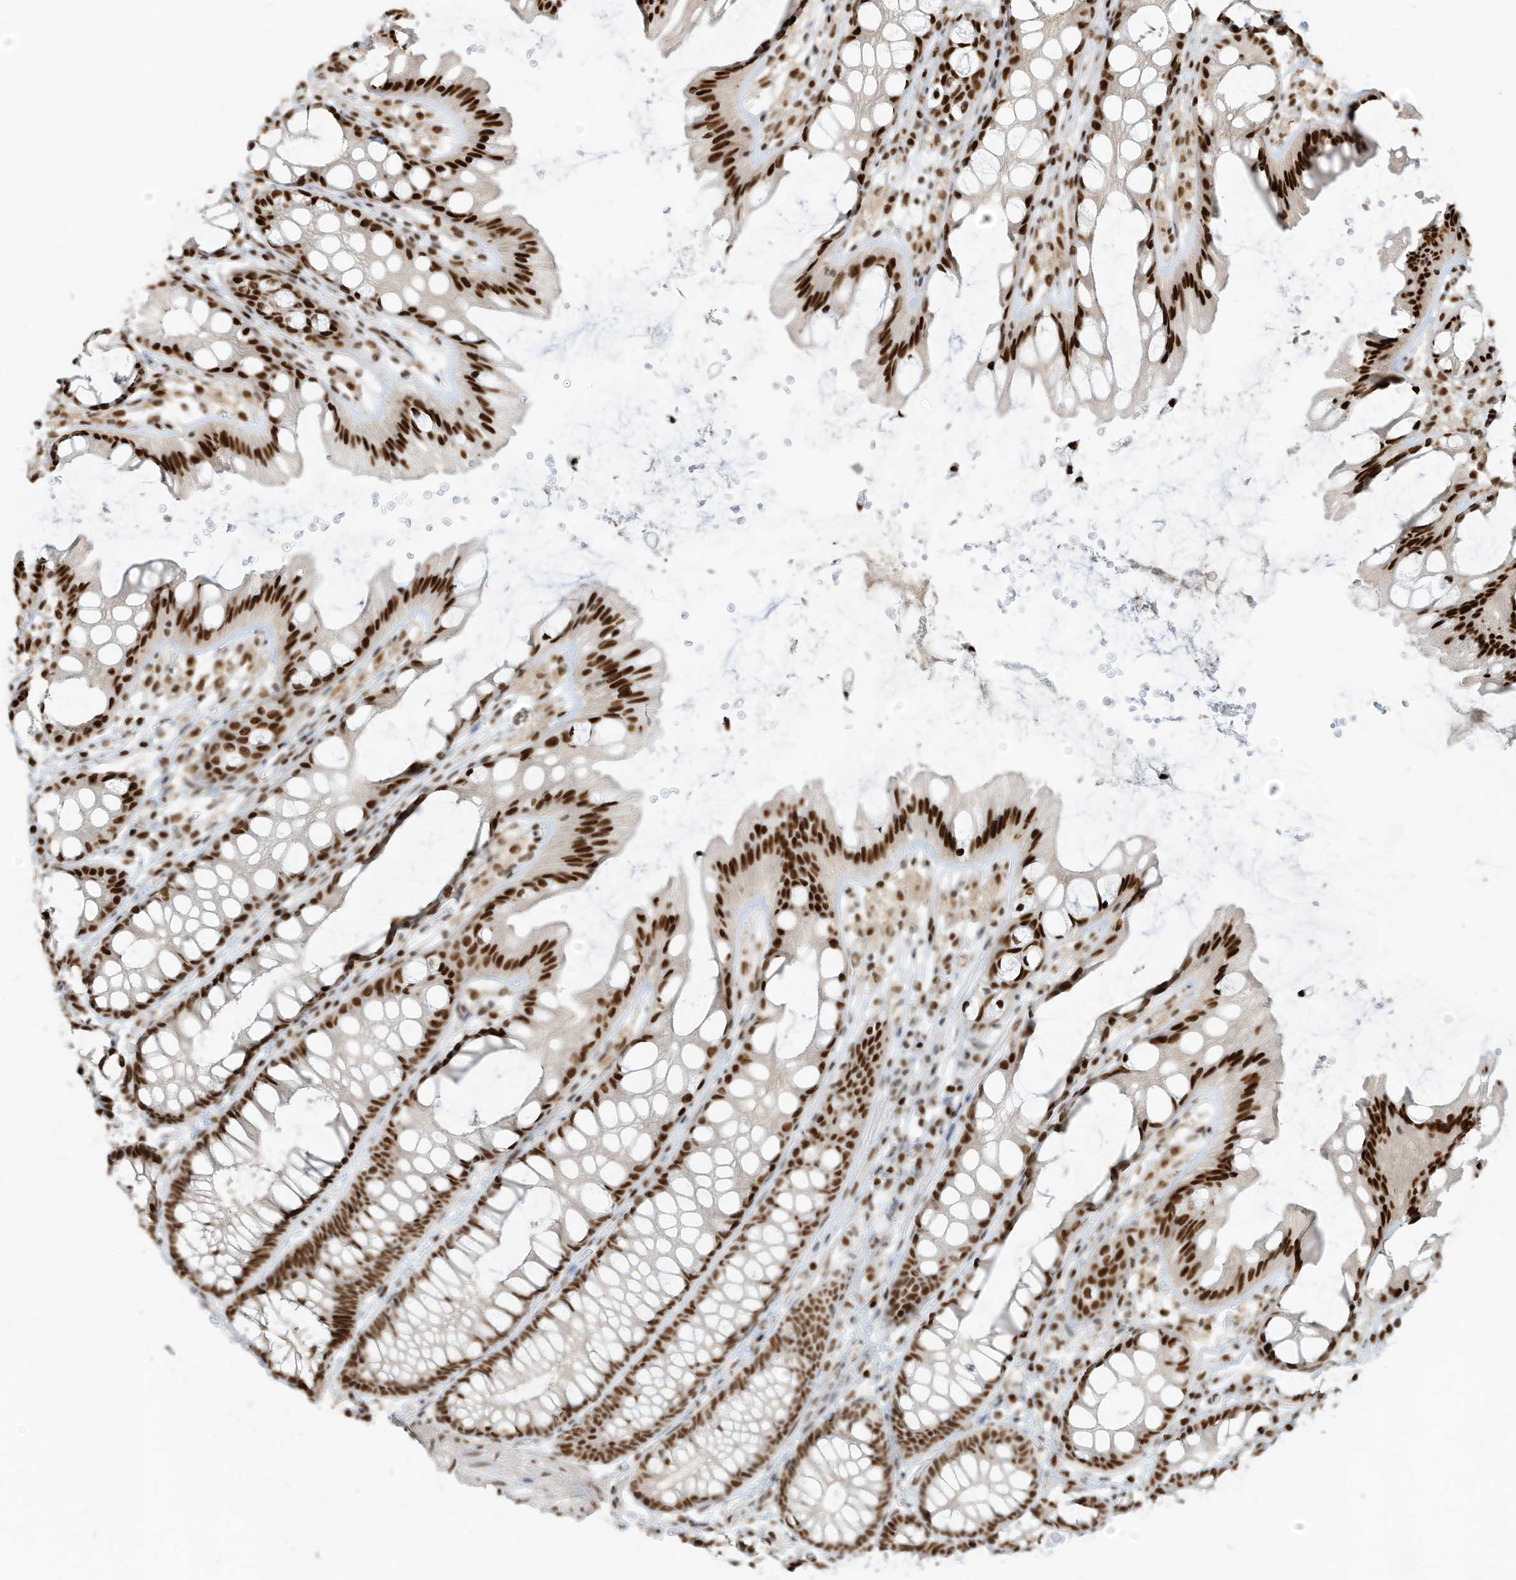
{"staining": {"intensity": "strong", "quantity": ">75%", "location": "none"}, "tissue": "colon", "cell_type": "Endothelial cells", "image_type": "normal", "snomed": [{"axis": "morphology", "description": "Normal tissue, NOS"}, {"axis": "topography", "description": "Colon"}], "caption": "Colon was stained to show a protein in brown. There is high levels of strong None positivity in about >75% of endothelial cells. (DAB (3,3'-diaminobenzidine) IHC, brown staining for protein, blue staining for nuclei).", "gene": "SAMD15", "patient": {"sex": "male", "age": 47}}